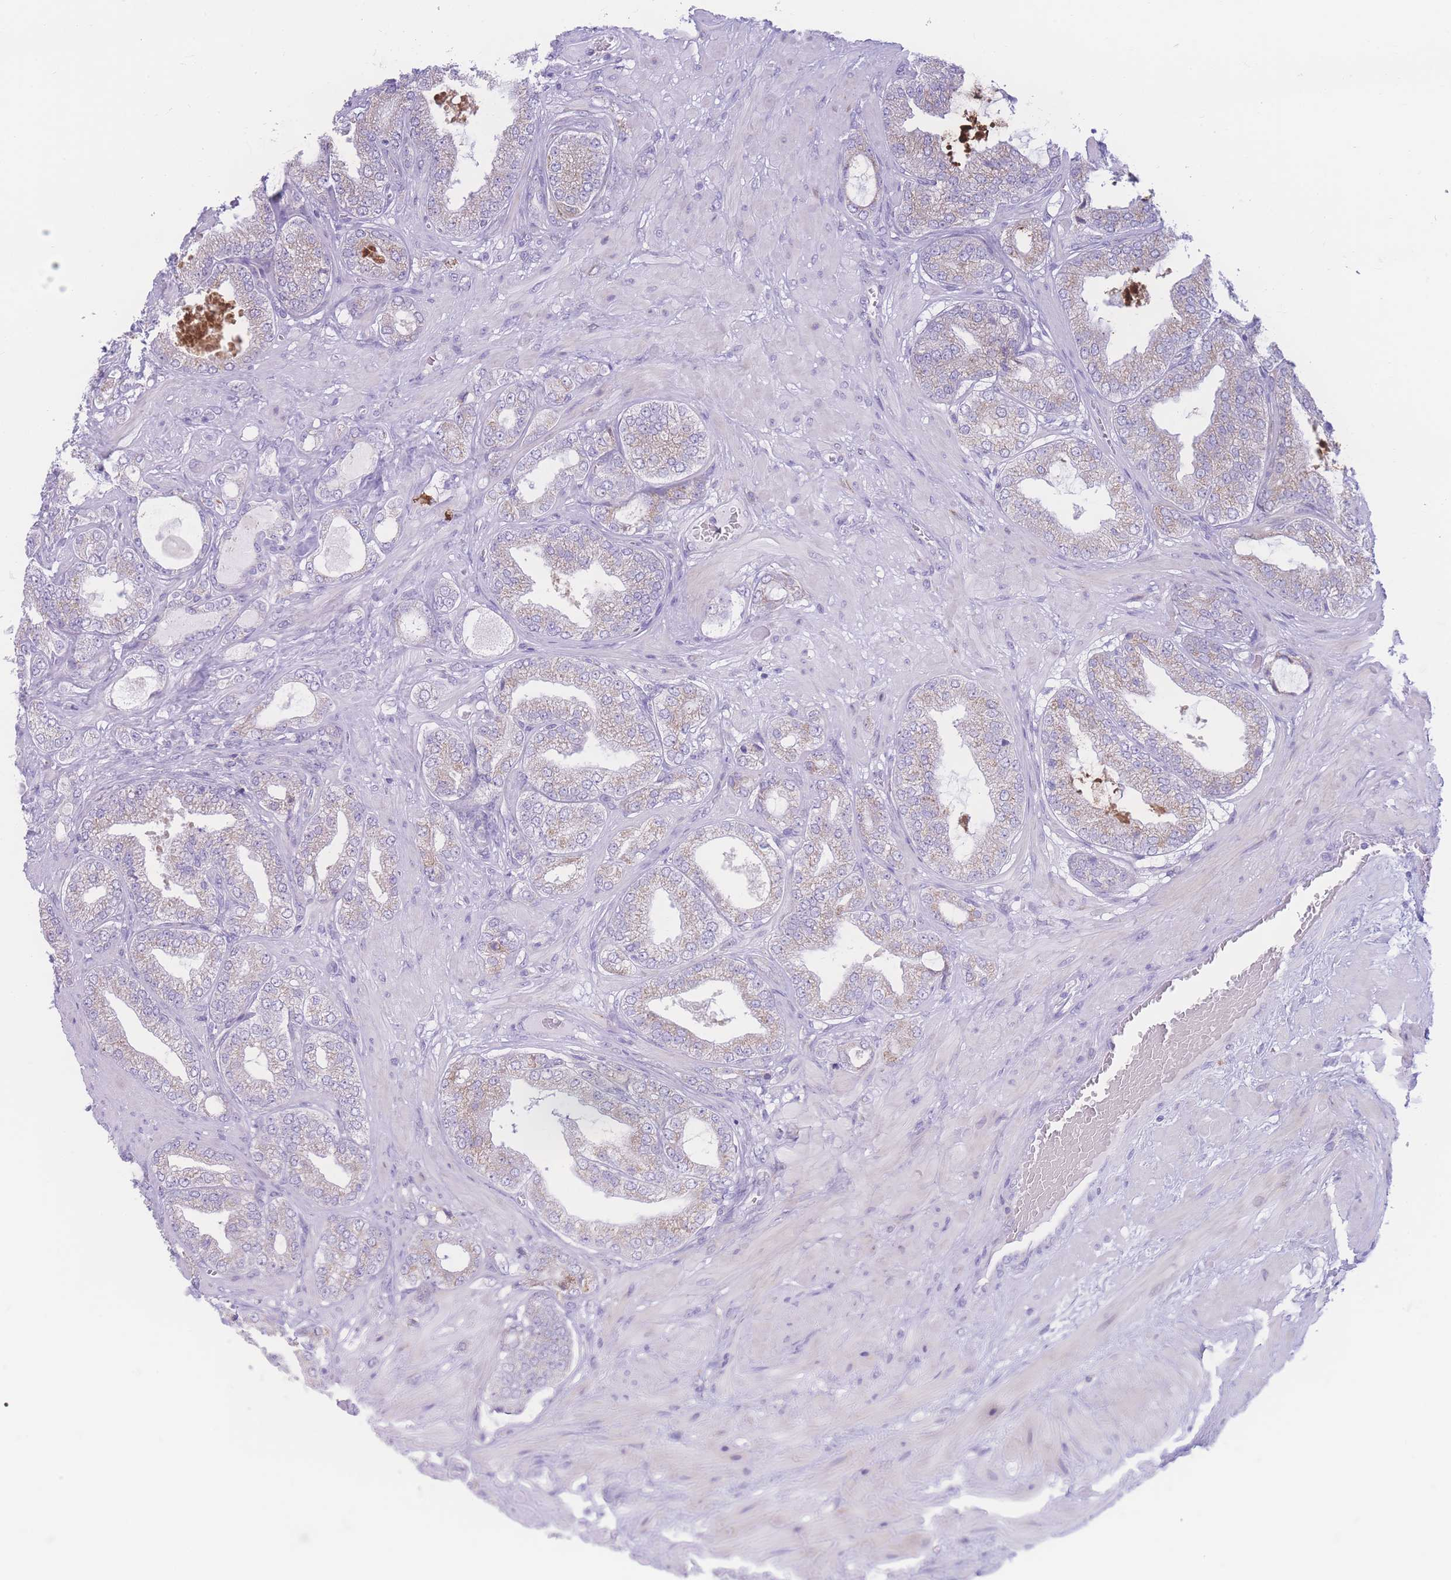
{"staining": {"intensity": "weak", "quantity": "<25%", "location": "cytoplasmic/membranous"}, "tissue": "prostate cancer", "cell_type": "Tumor cells", "image_type": "cancer", "snomed": [{"axis": "morphology", "description": "Adenocarcinoma, Low grade"}, {"axis": "topography", "description": "Prostate"}], "caption": "There is no significant positivity in tumor cells of prostate cancer. (DAB IHC visualized using brightfield microscopy, high magnification).", "gene": "NBEAL1", "patient": {"sex": "male", "age": 63}}